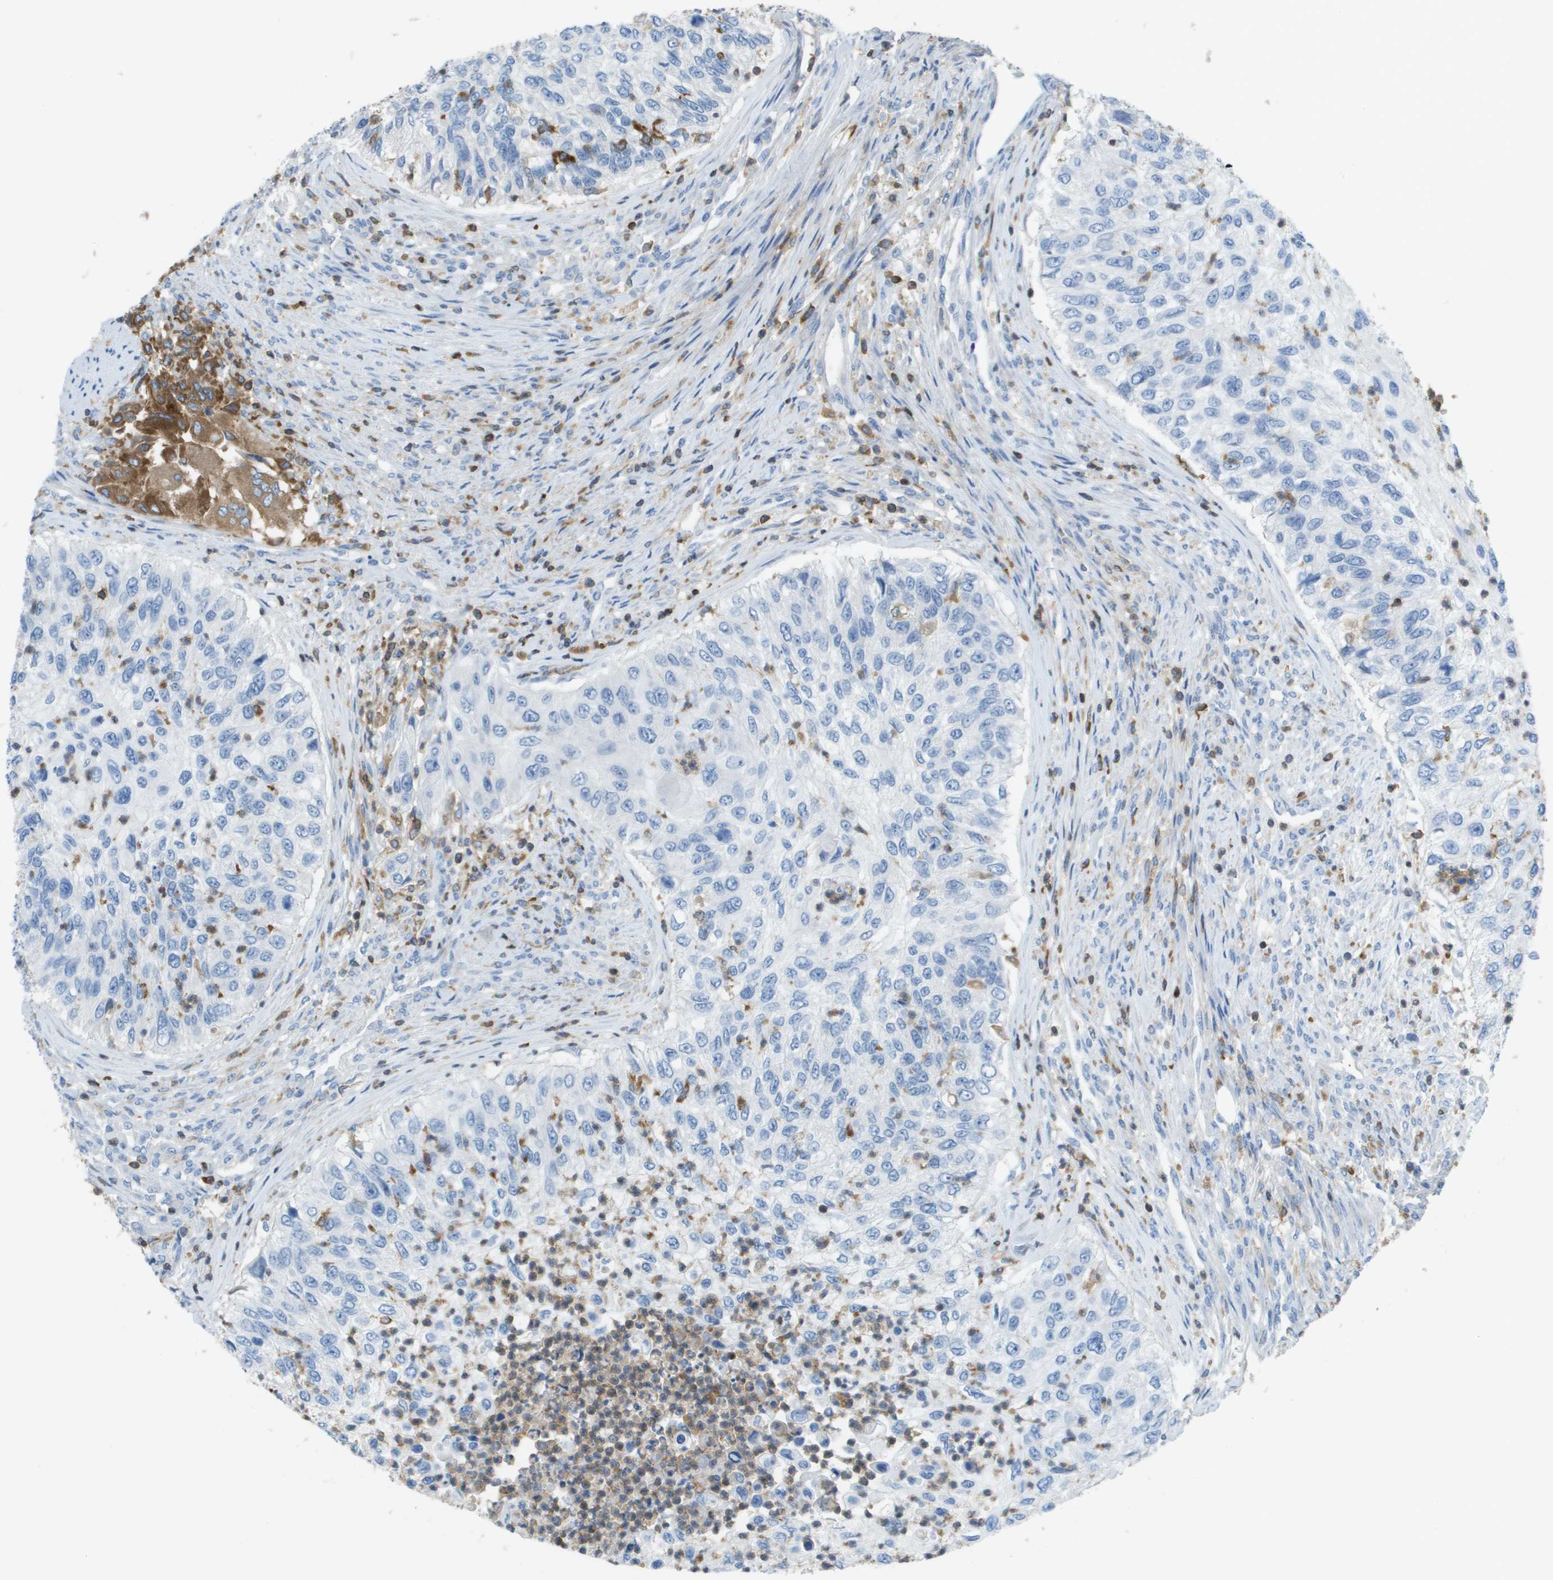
{"staining": {"intensity": "negative", "quantity": "none", "location": "none"}, "tissue": "urothelial cancer", "cell_type": "Tumor cells", "image_type": "cancer", "snomed": [{"axis": "morphology", "description": "Urothelial carcinoma, High grade"}, {"axis": "topography", "description": "Urinary bladder"}], "caption": "Photomicrograph shows no significant protein positivity in tumor cells of urothelial cancer.", "gene": "APBB1IP", "patient": {"sex": "female", "age": 60}}